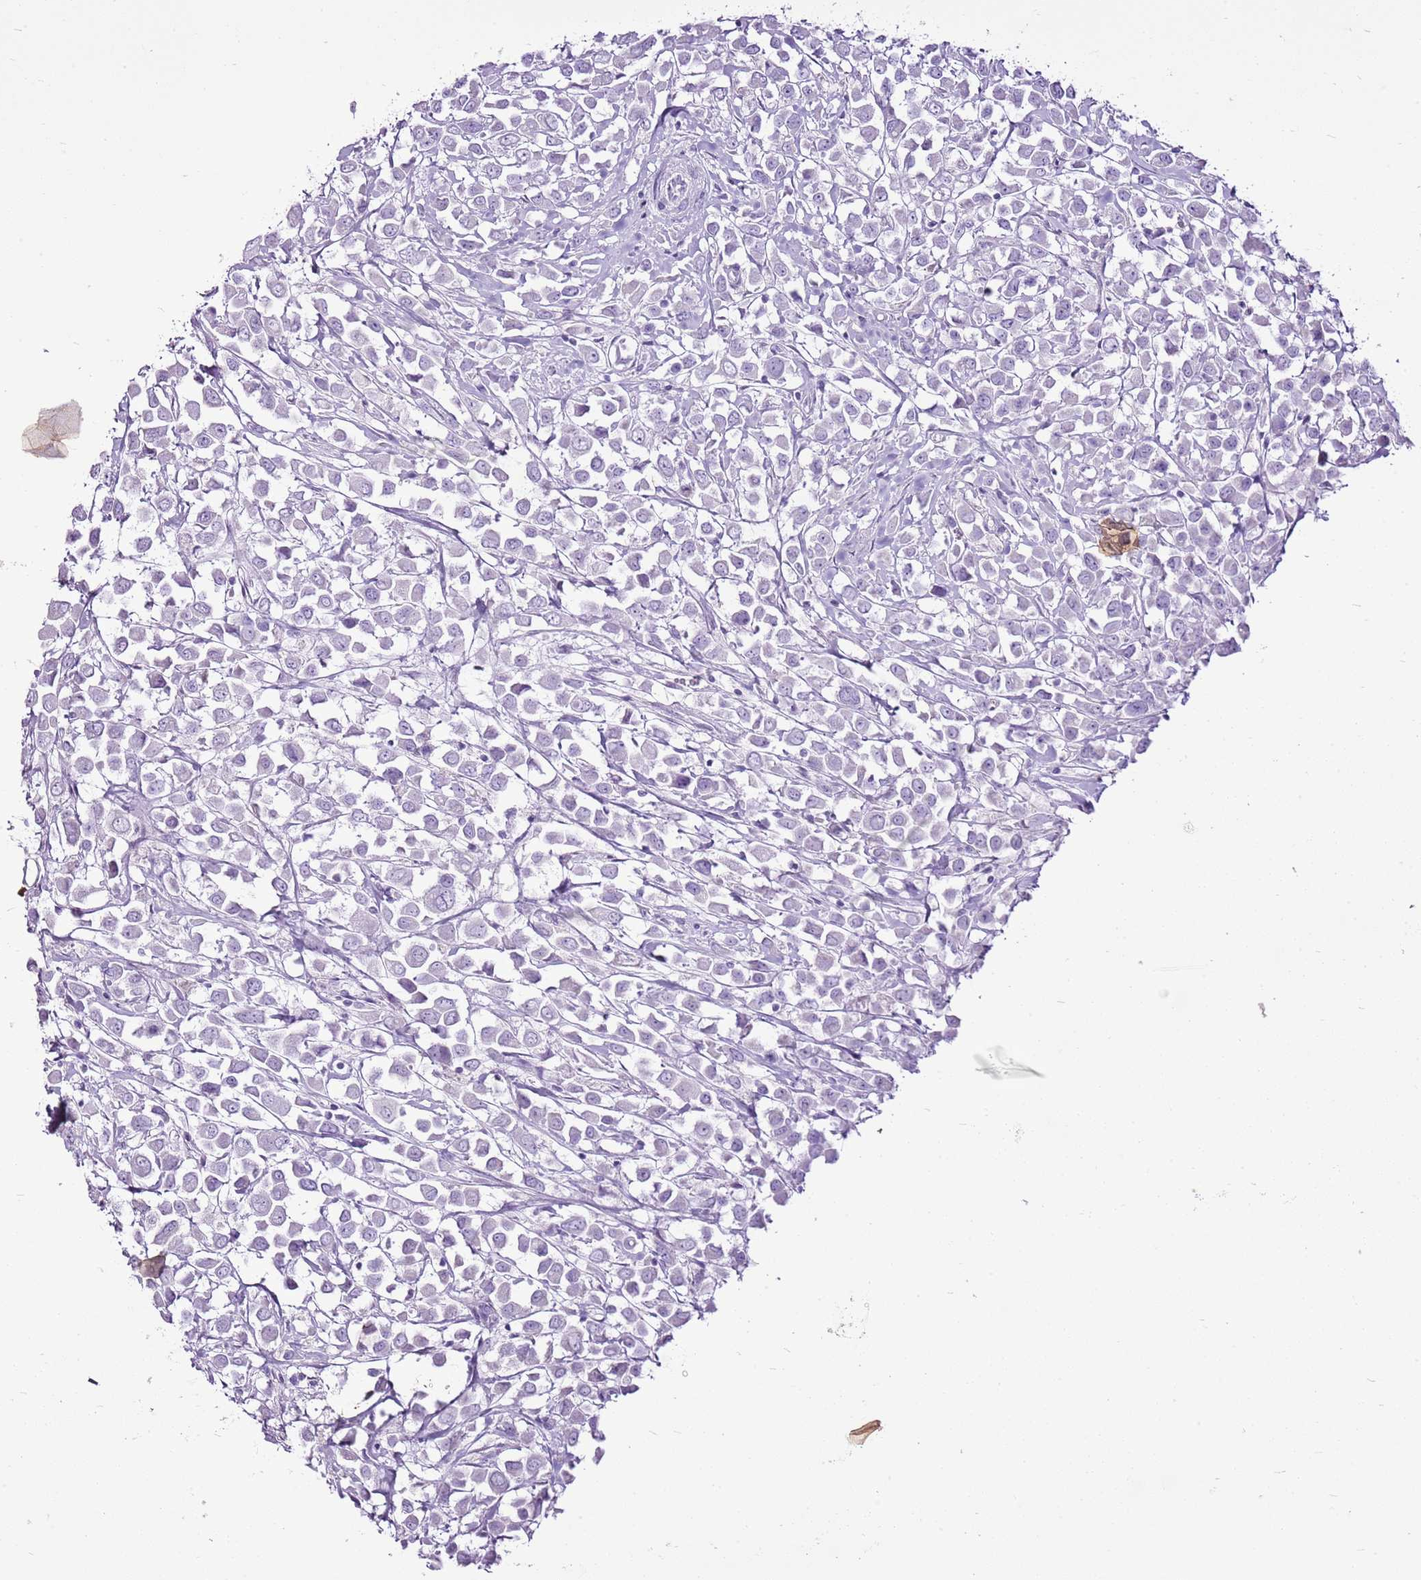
{"staining": {"intensity": "negative", "quantity": "none", "location": "none"}, "tissue": "breast cancer", "cell_type": "Tumor cells", "image_type": "cancer", "snomed": [{"axis": "morphology", "description": "Duct carcinoma"}, {"axis": "topography", "description": "Breast"}], "caption": "High magnification brightfield microscopy of breast cancer (infiltrating ductal carcinoma) stained with DAB (brown) and counterstained with hematoxylin (blue): tumor cells show no significant staining. Brightfield microscopy of IHC stained with DAB (3,3'-diaminobenzidine) (brown) and hematoxylin (blue), captured at high magnification.", "gene": "CNFN", "patient": {"sex": "female", "age": 61}}